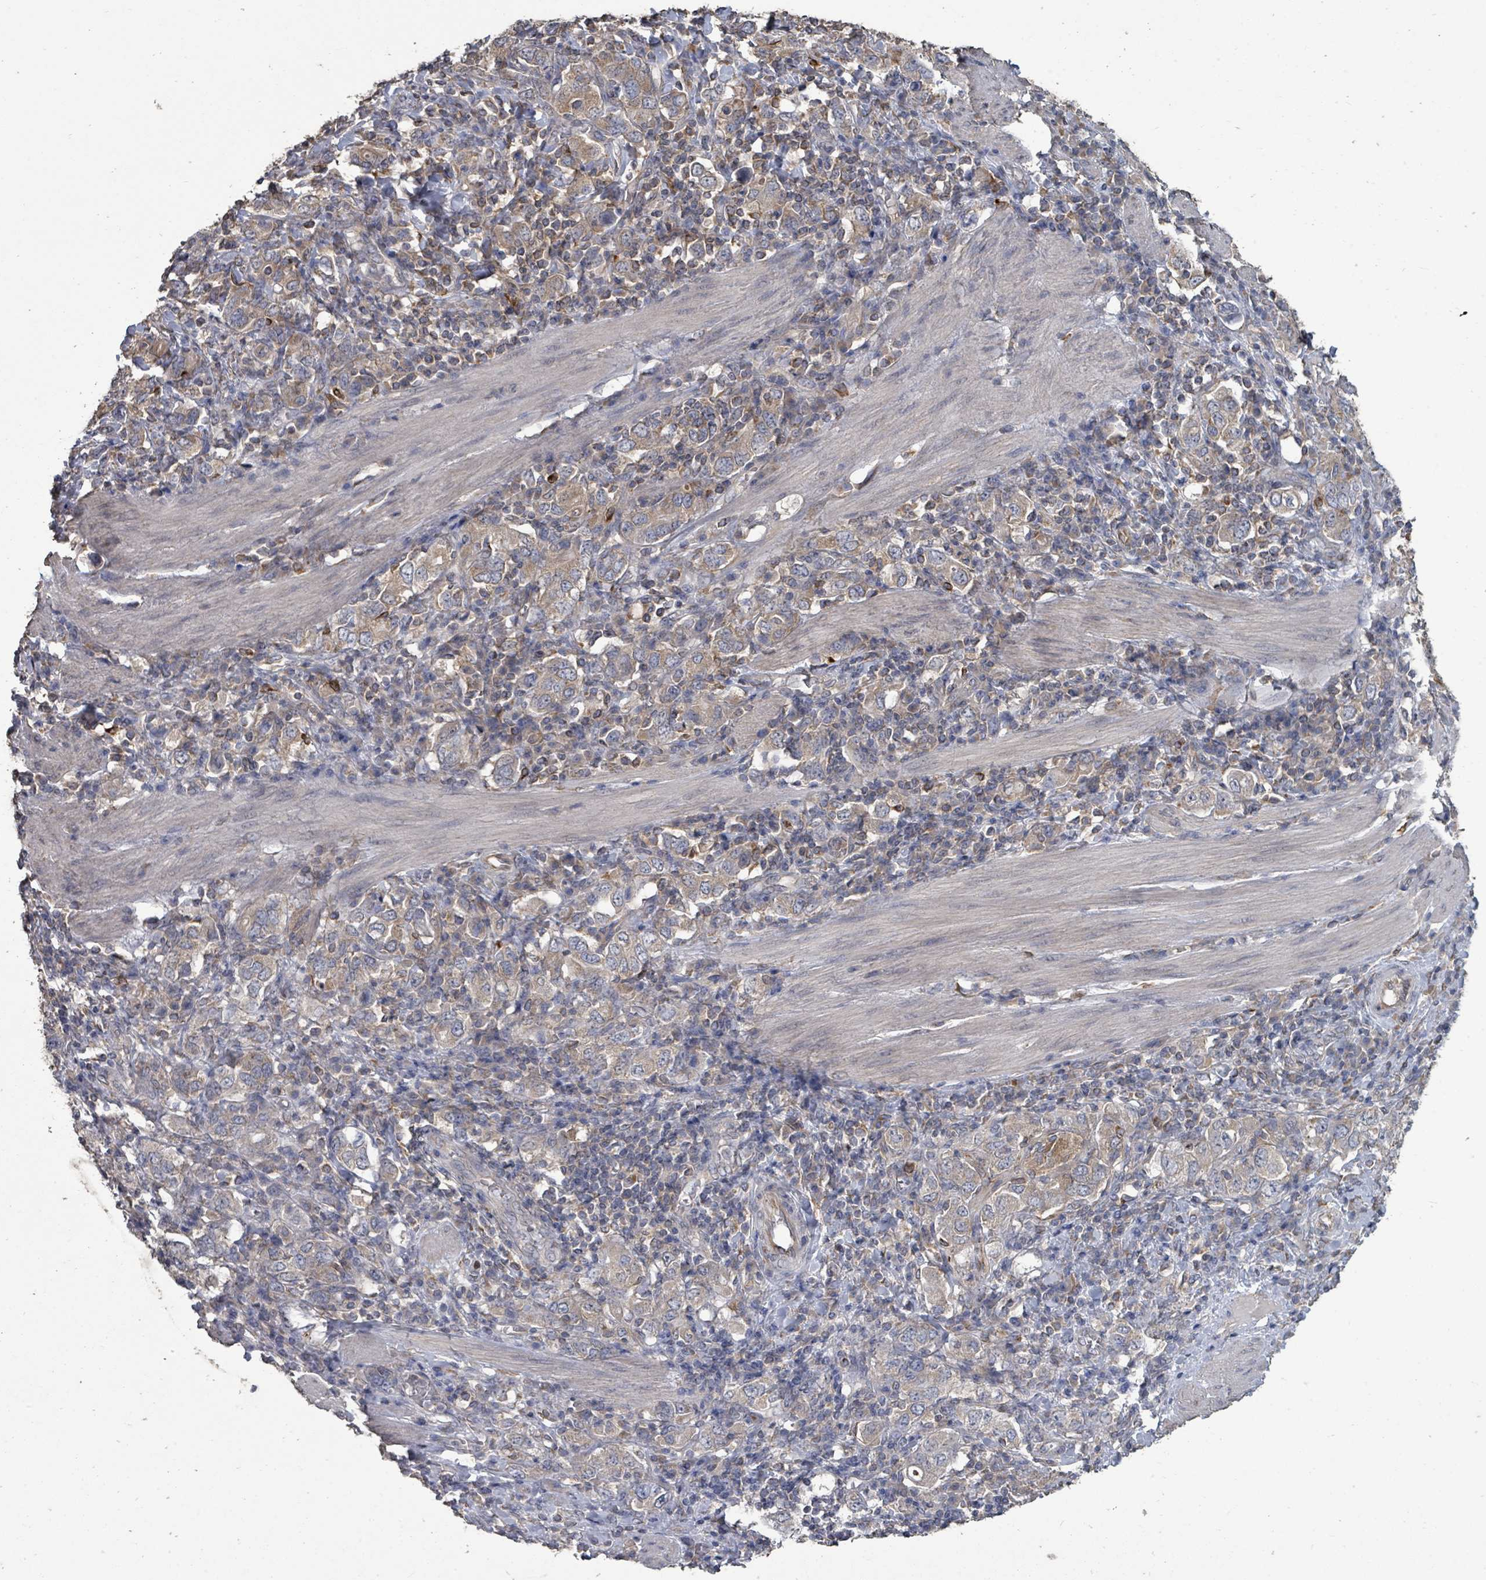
{"staining": {"intensity": "weak", "quantity": ">75%", "location": "cytoplasmic/membranous"}, "tissue": "stomach cancer", "cell_type": "Tumor cells", "image_type": "cancer", "snomed": [{"axis": "morphology", "description": "Adenocarcinoma, NOS"}, {"axis": "topography", "description": "Stomach, upper"}, {"axis": "topography", "description": "Stomach"}], "caption": "The photomicrograph shows immunohistochemical staining of stomach cancer. There is weak cytoplasmic/membranous staining is appreciated in approximately >75% of tumor cells.", "gene": "SLC9A7", "patient": {"sex": "male", "age": 62}}